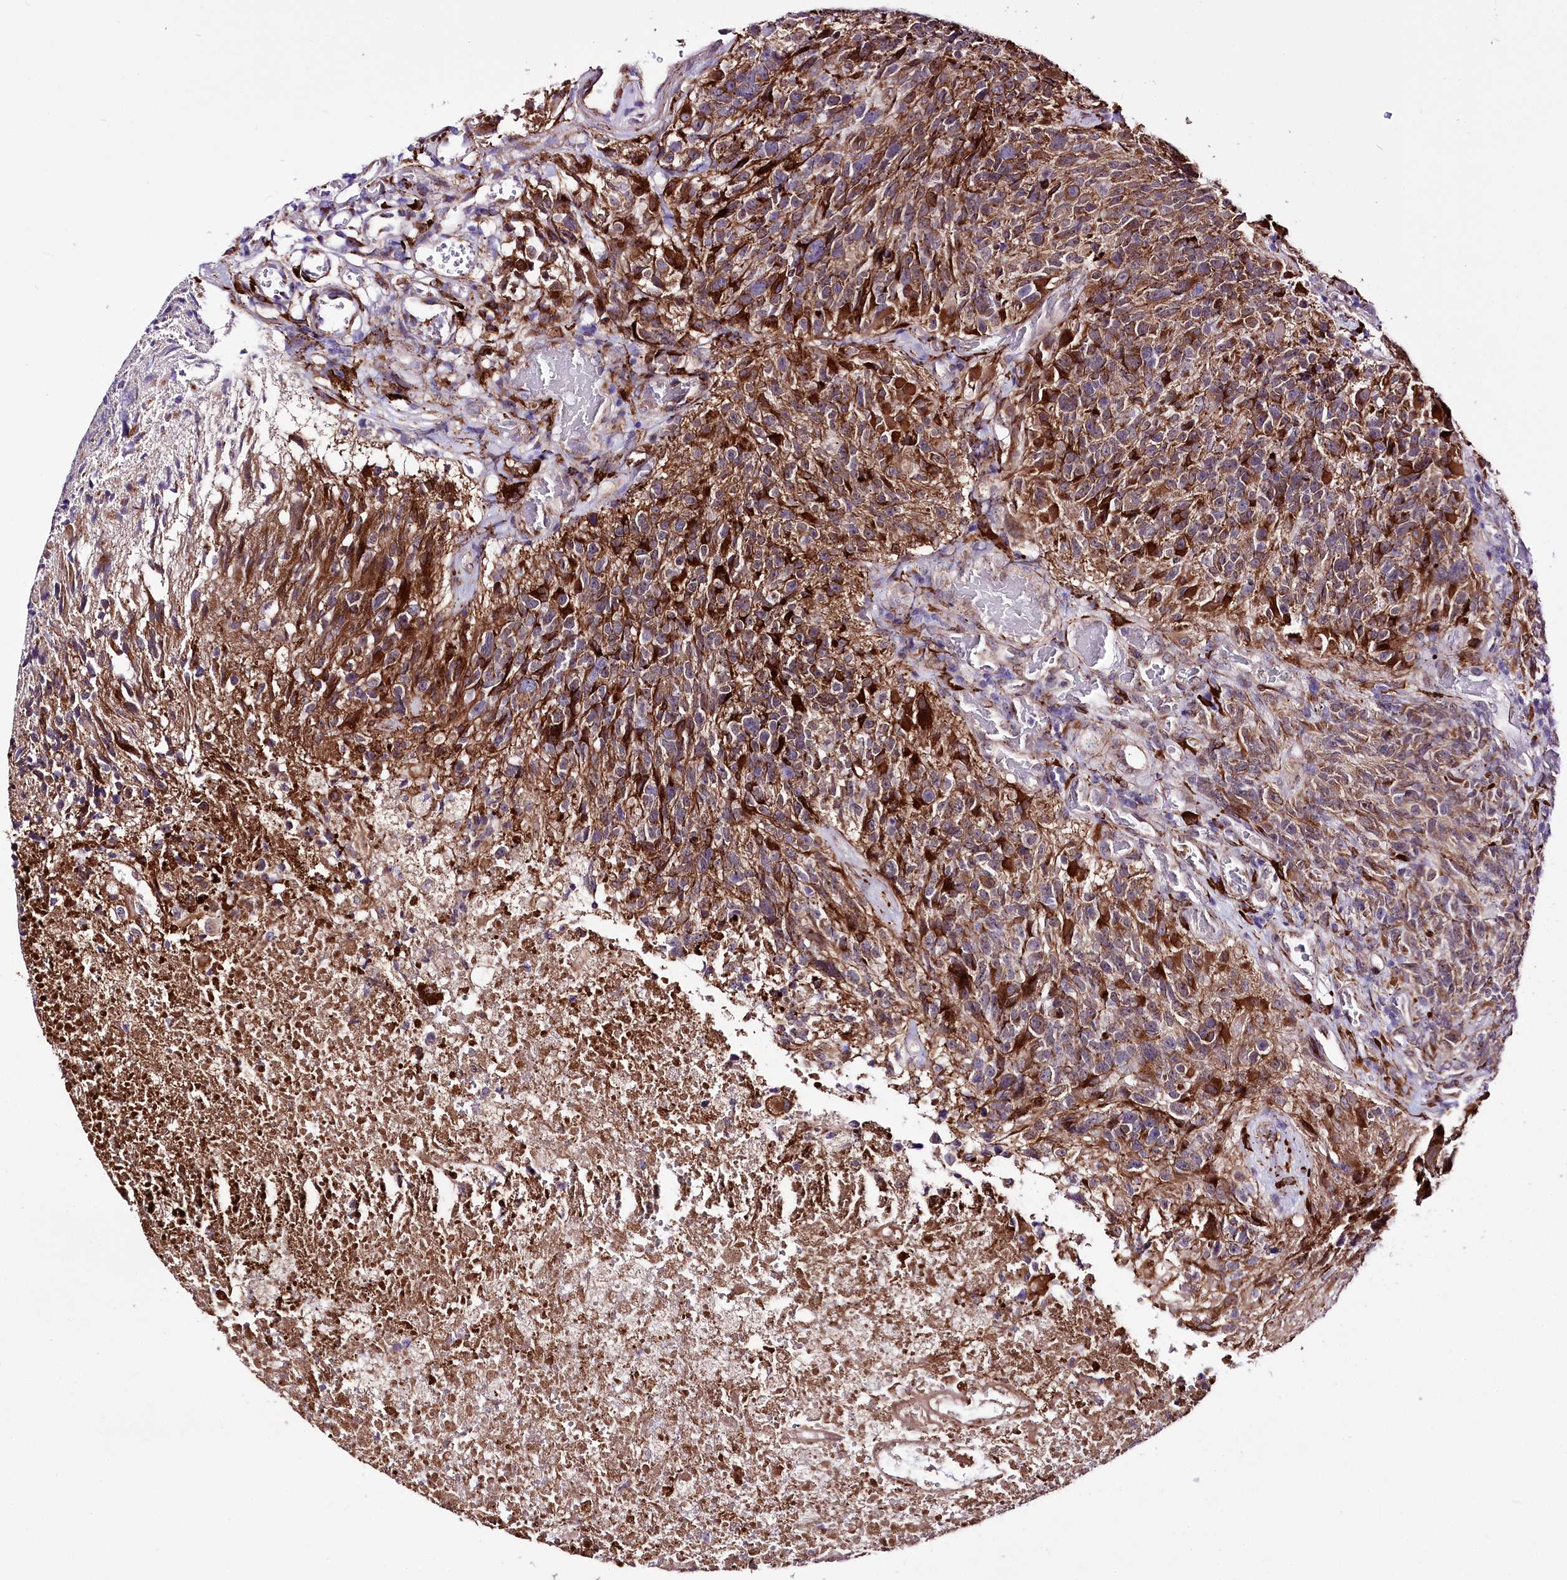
{"staining": {"intensity": "moderate", "quantity": "<25%", "location": "cytoplasmic/membranous"}, "tissue": "glioma", "cell_type": "Tumor cells", "image_type": "cancer", "snomed": [{"axis": "morphology", "description": "Glioma, malignant, High grade"}, {"axis": "topography", "description": "Brain"}], "caption": "High-power microscopy captured an immunohistochemistry (IHC) histopathology image of malignant glioma (high-grade), revealing moderate cytoplasmic/membranous positivity in approximately <25% of tumor cells.", "gene": "WWC1", "patient": {"sex": "male", "age": 76}}